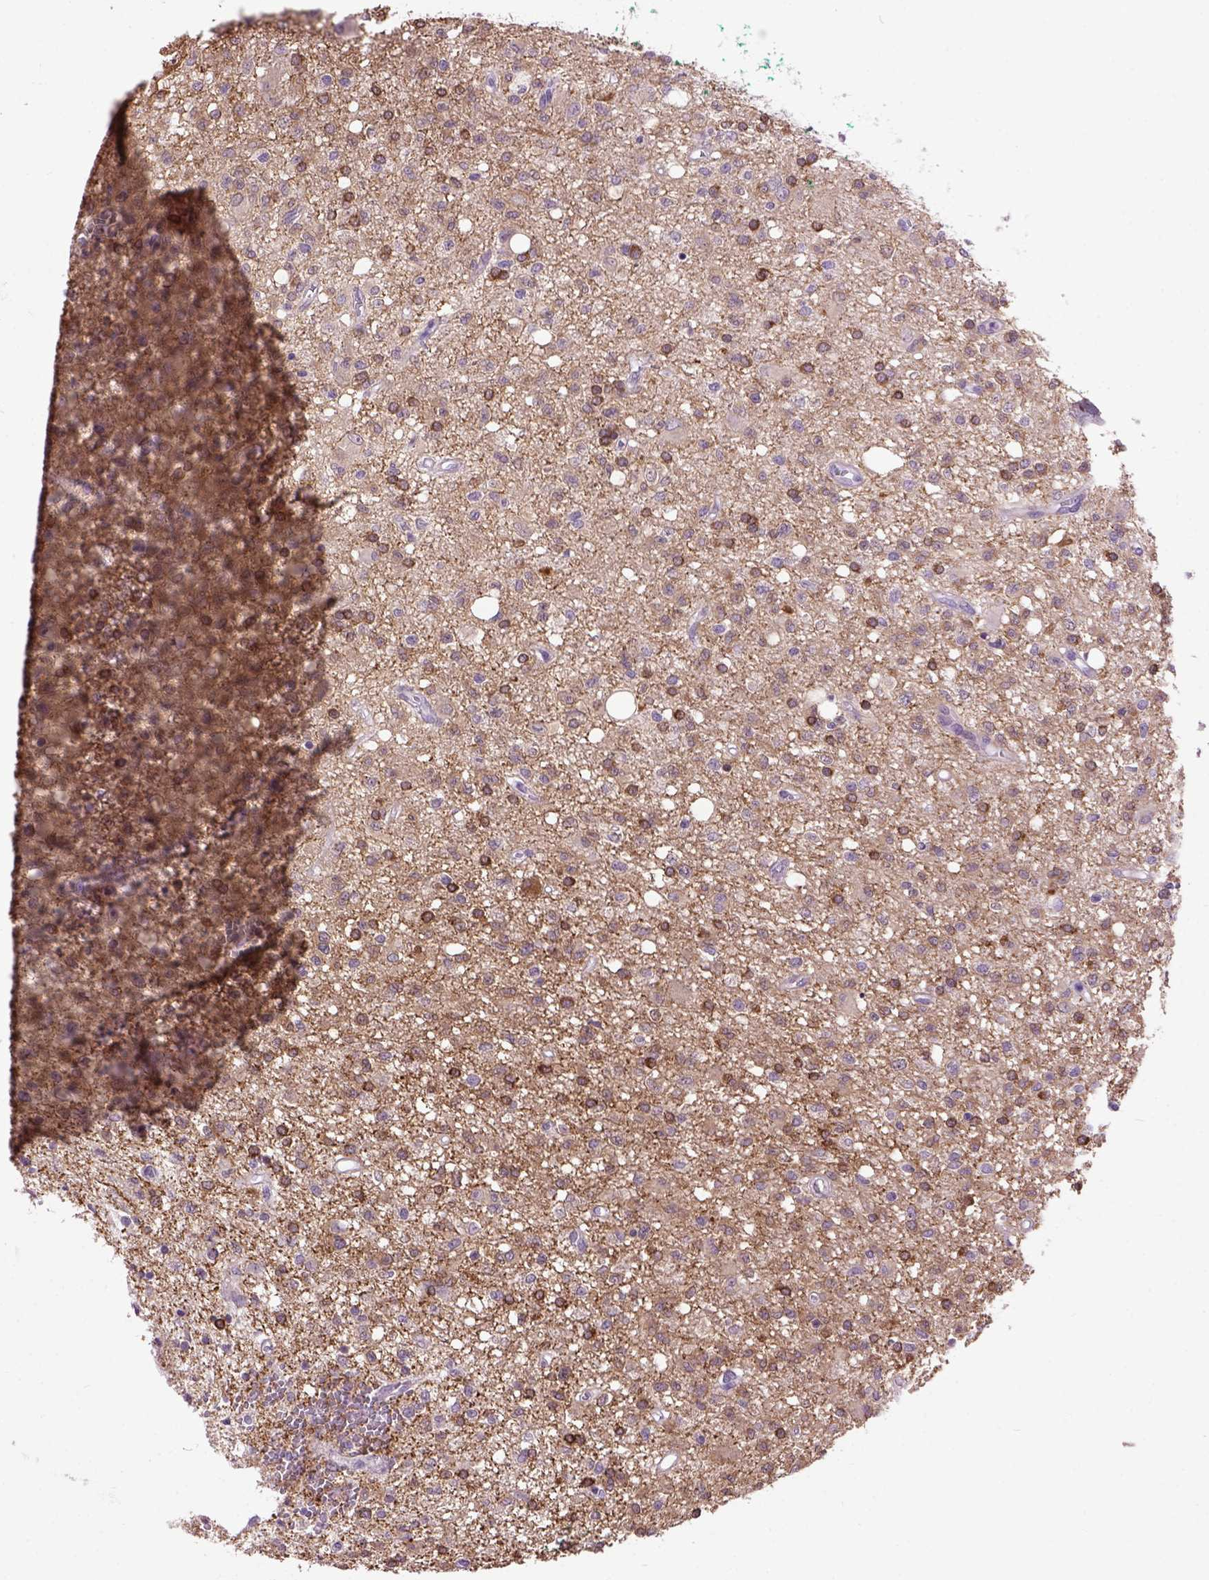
{"staining": {"intensity": "moderate", "quantity": "25%-75%", "location": "cytoplasmic/membranous"}, "tissue": "glioma", "cell_type": "Tumor cells", "image_type": "cancer", "snomed": [{"axis": "morphology", "description": "Glioma, malignant, Low grade"}, {"axis": "topography", "description": "Brain"}], "caption": "The image demonstrates staining of glioma, revealing moderate cytoplasmic/membranous protein staining (brown color) within tumor cells.", "gene": "MAPT", "patient": {"sex": "male", "age": 64}}